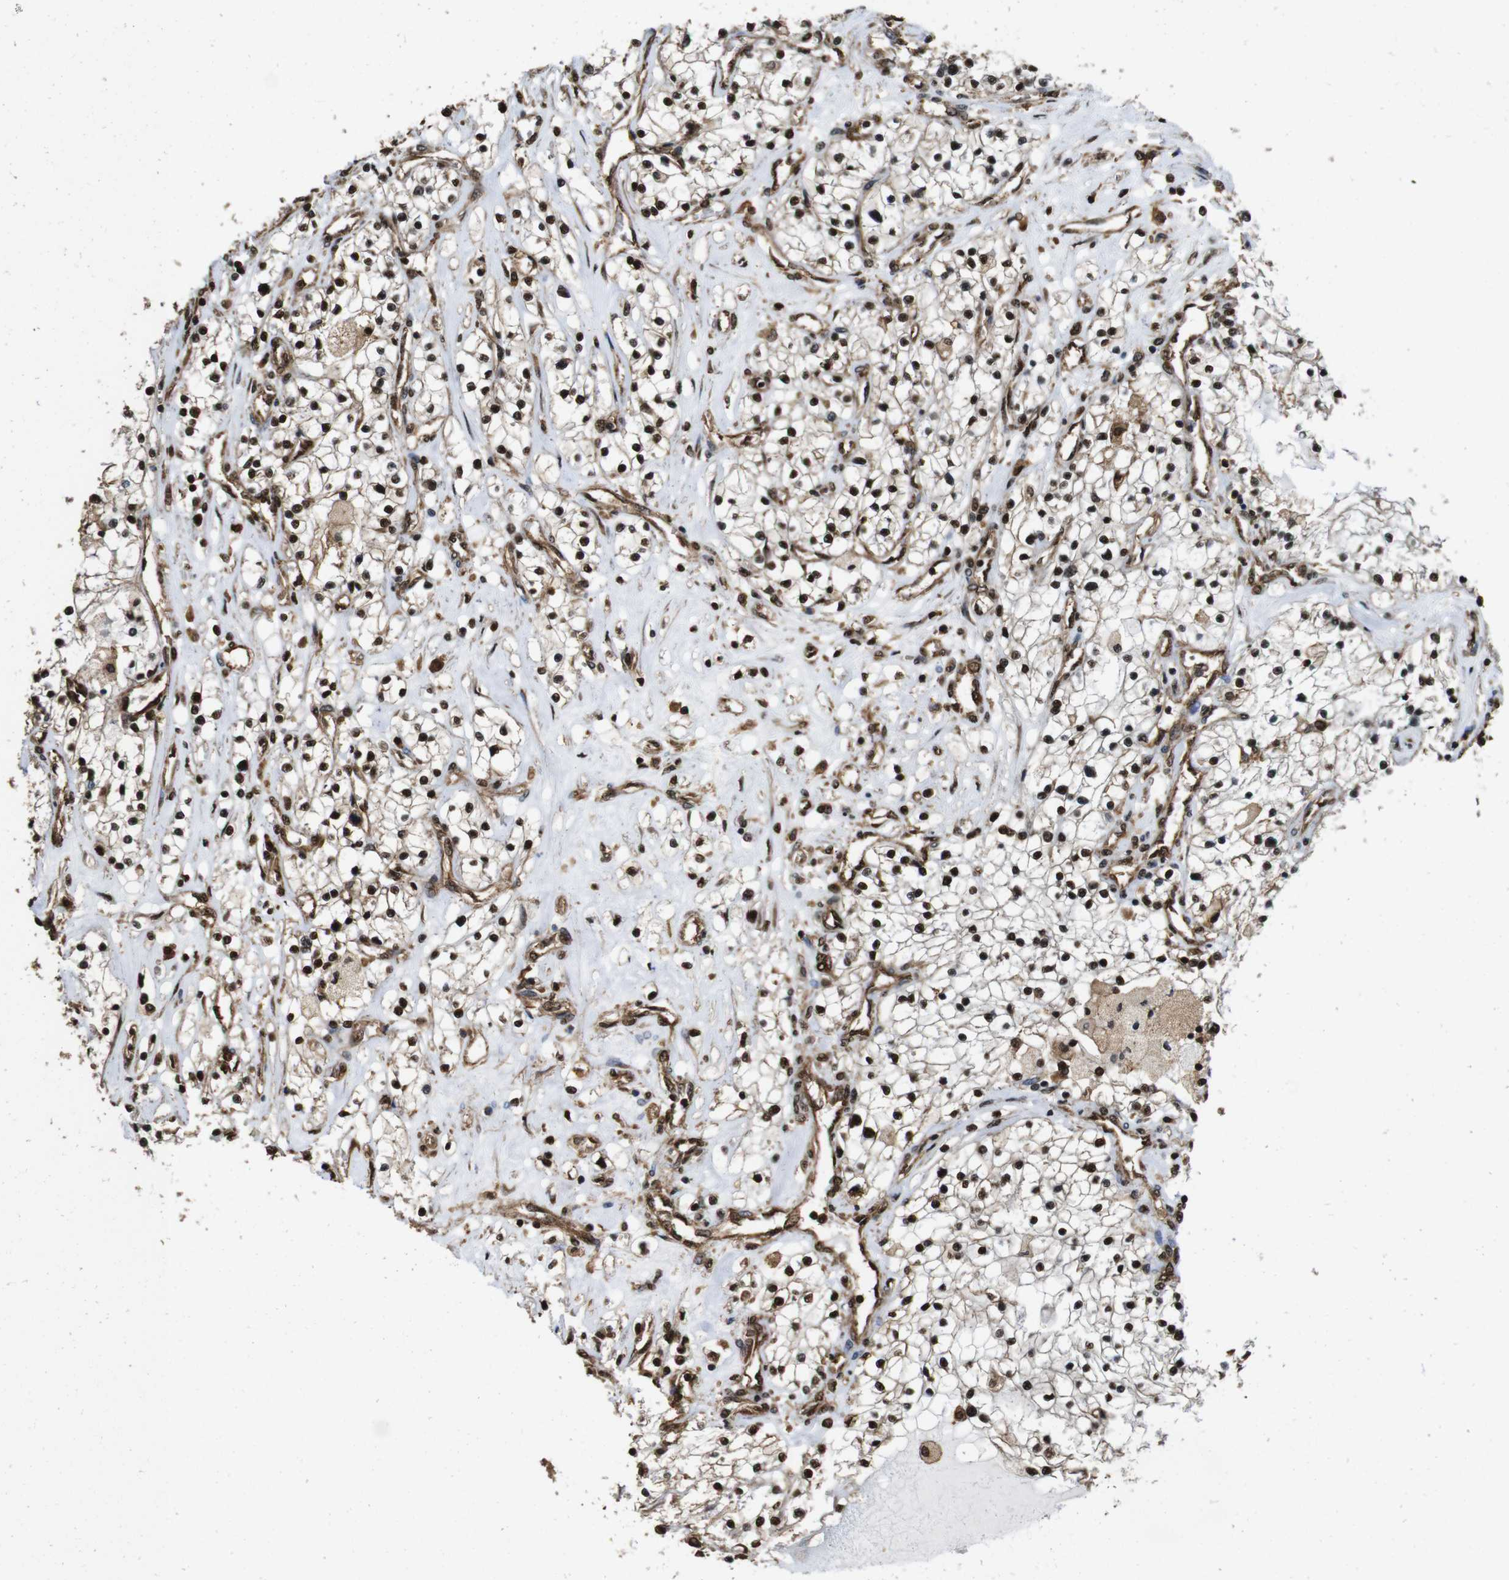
{"staining": {"intensity": "strong", "quantity": ">75%", "location": "nuclear"}, "tissue": "renal cancer", "cell_type": "Tumor cells", "image_type": "cancer", "snomed": [{"axis": "morphology", "description": "Adenocarcinoma, NOS"}, {"axis": "topography", "description": "Kidney"}], "caption": "IHC histopathology image of neoplastic tissue: human renal cancer stained using IHC demonstrates high levels of strong protein expression localized specifically in the nuclear of tumor cells, appearing as a nuclear brown color.", "gene": "VCP", "patient": {"sex": "male", "age": 68}}